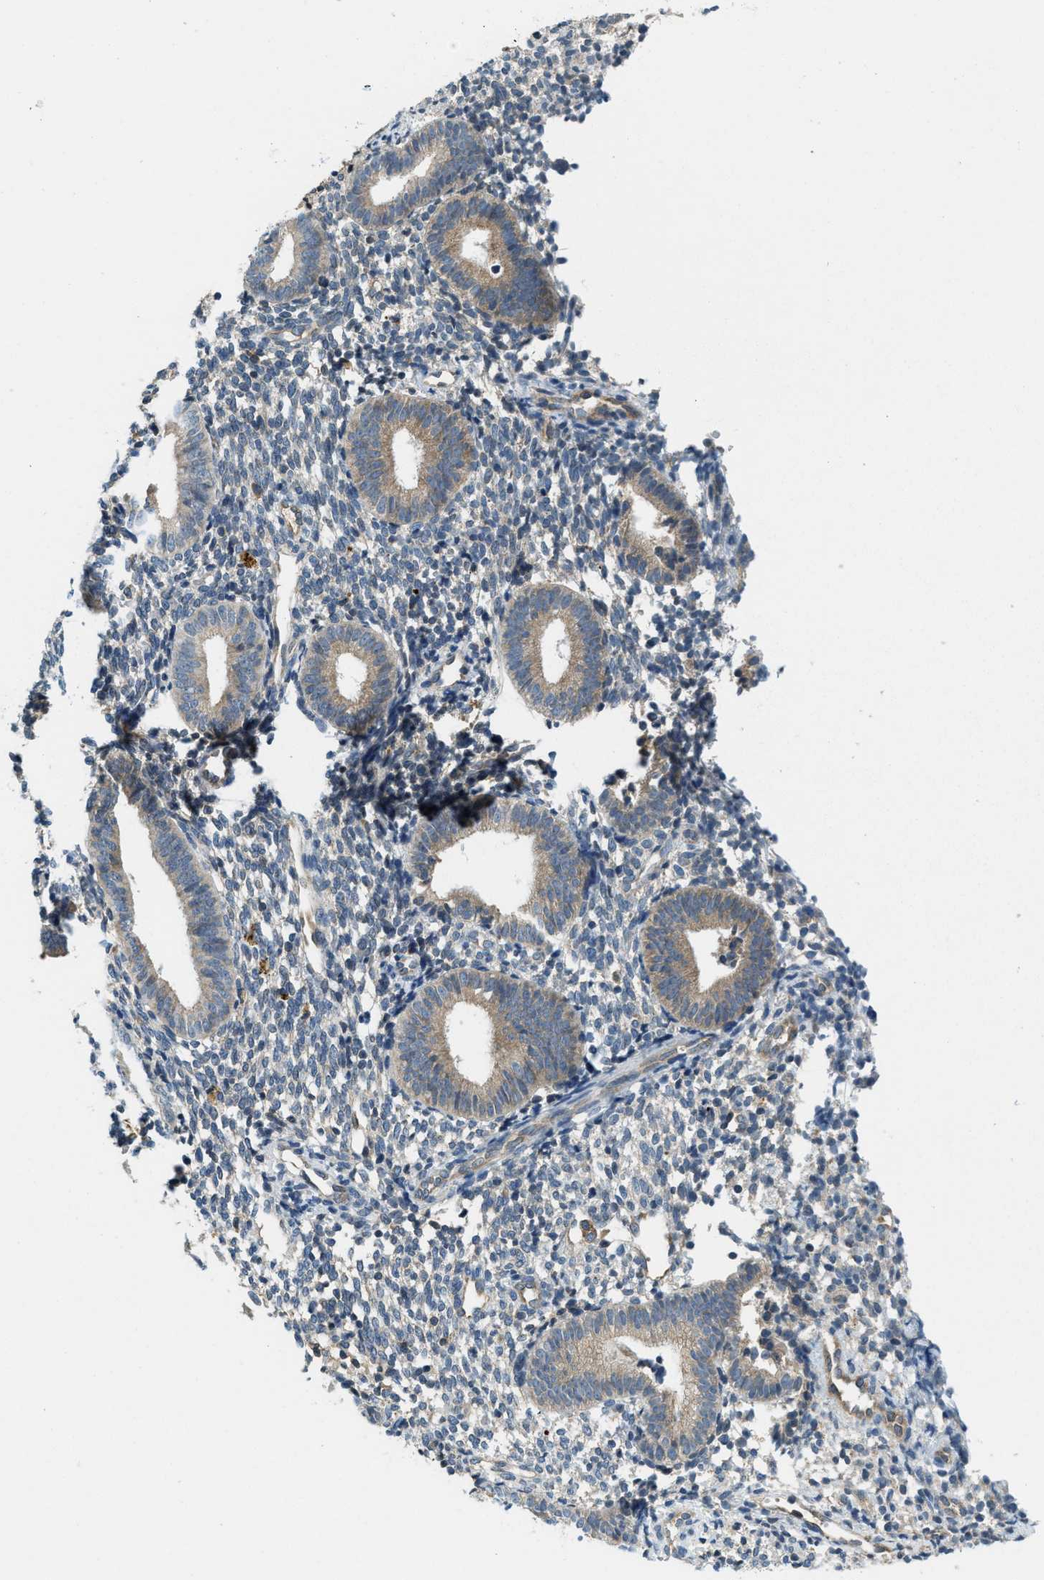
{"staining": {"intensity": "negative", "quantity": "none", "location": "none"}, "tissue": "endometrium", "cell_type": "Cells in endometrial stroma", "image_type": "normal", "snomed": [{"axis": "morphology", "description": "Normal tissue, NOS"}, {"axis": "topography", "description": "Uterus"}, {"axis": "topography", "description": "Endometrium"}], "caption": "Benign endometrium was stained to show a protein in brown. There is no significant staining in cells in endometrial stroma. (Brightfield microscopy of DAB (3,3'-diaminobenzidine) IHC at high magnification).", "gene": "BCAP31", "patient": {"sex": "female", "age": 33}}